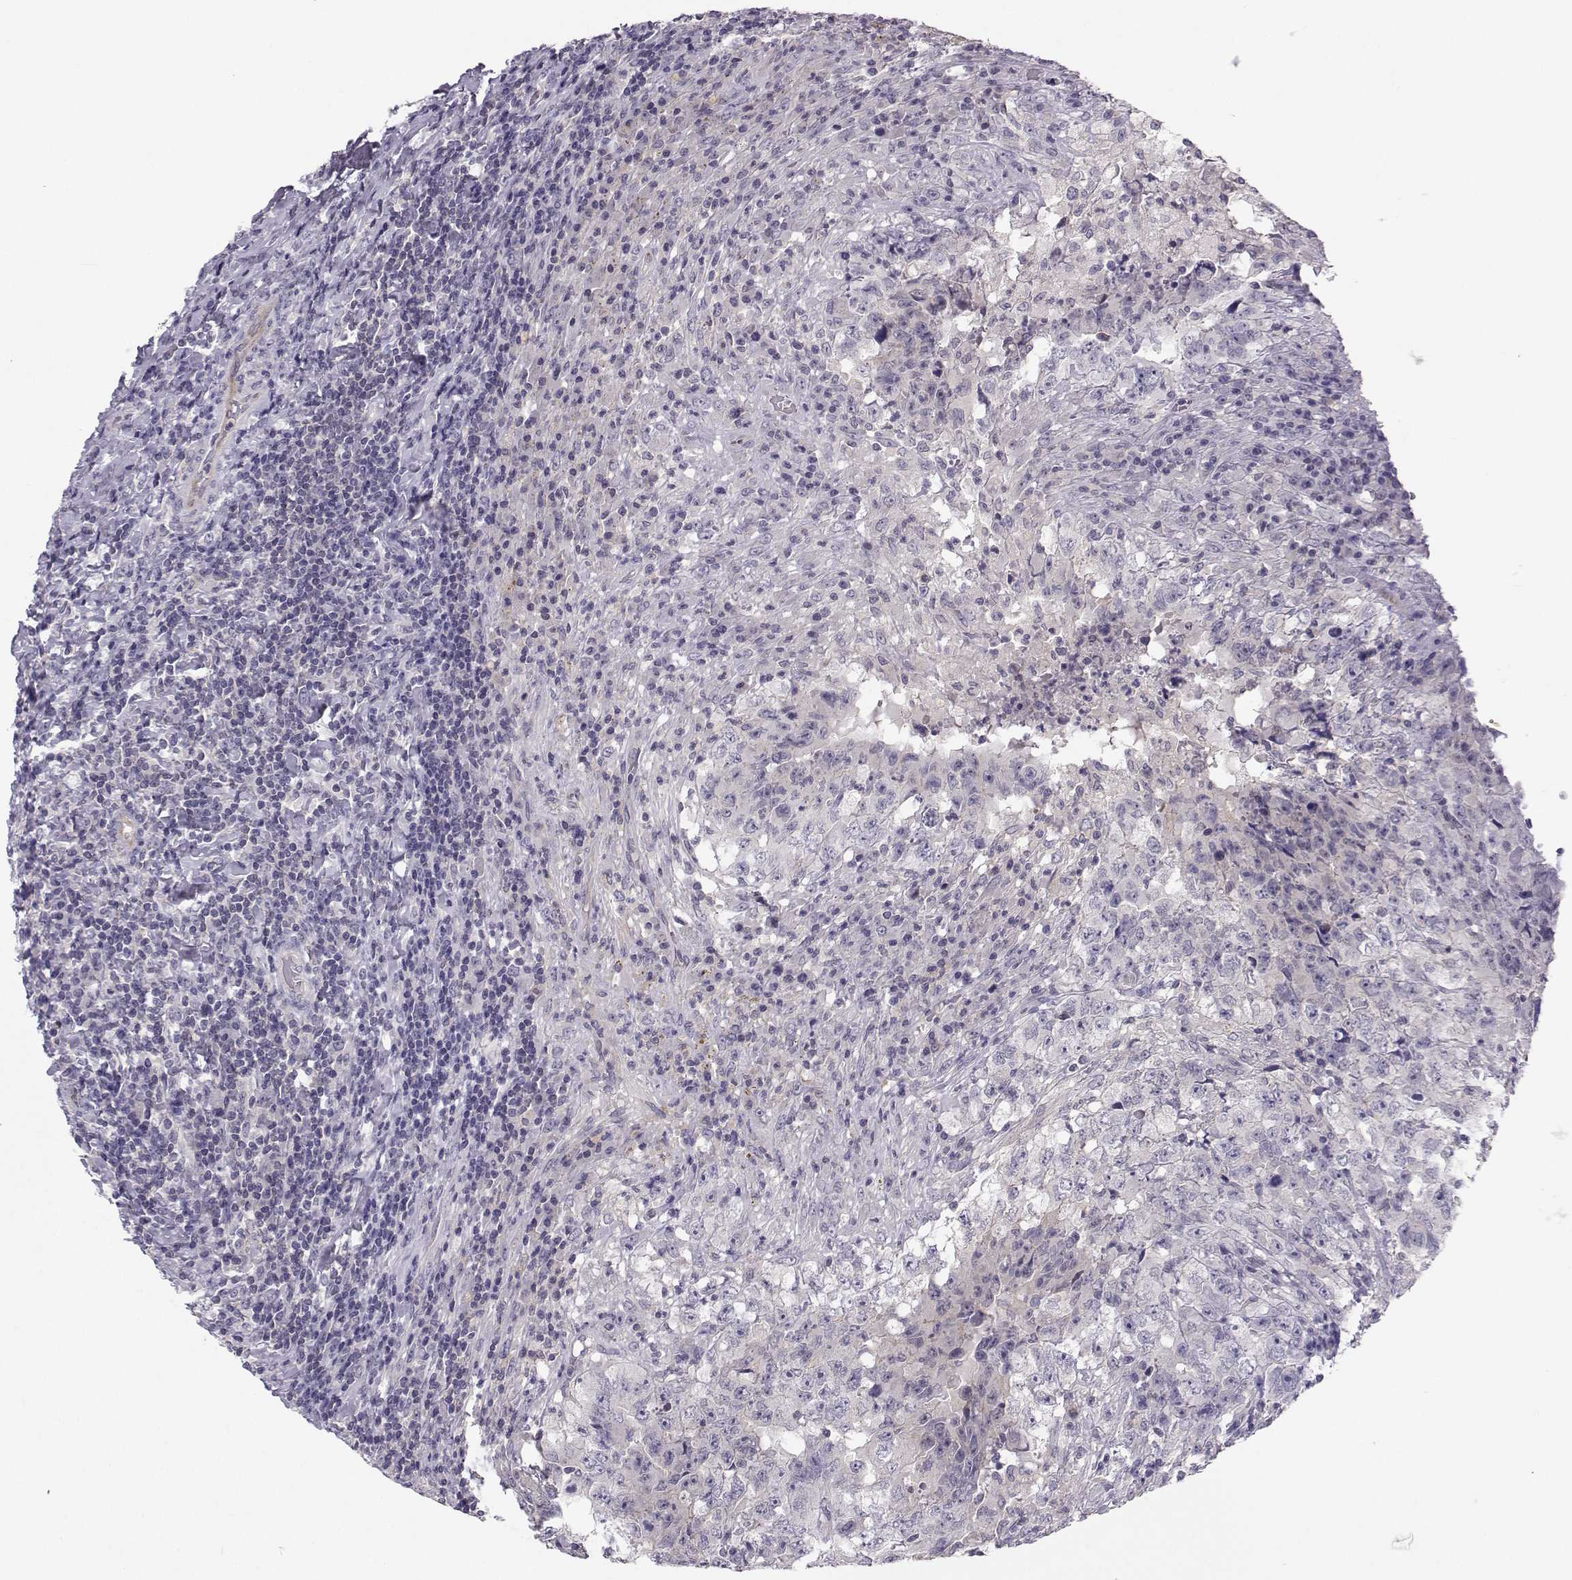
{"staining": {"intensity": "negative", "quantity": "none", "location": "none"}, "tissue": "testis cancer", "cell_type": "Tumor cells", "image_type": "cancer", "snomed": [{"axis": "morphology", "description": "Necrosis, NOS"}, {"axis": "morphology", "description": "Carcinoma, Embryonal, NOS"}, {"axis": "topography", "description": "Testis"}], "caption": "Tumor cells are negative for protein expression in human testis cancer (embryonal carcinoma).", "gene": "MROH7", "patient": {"sex": "male", "age": 19}}